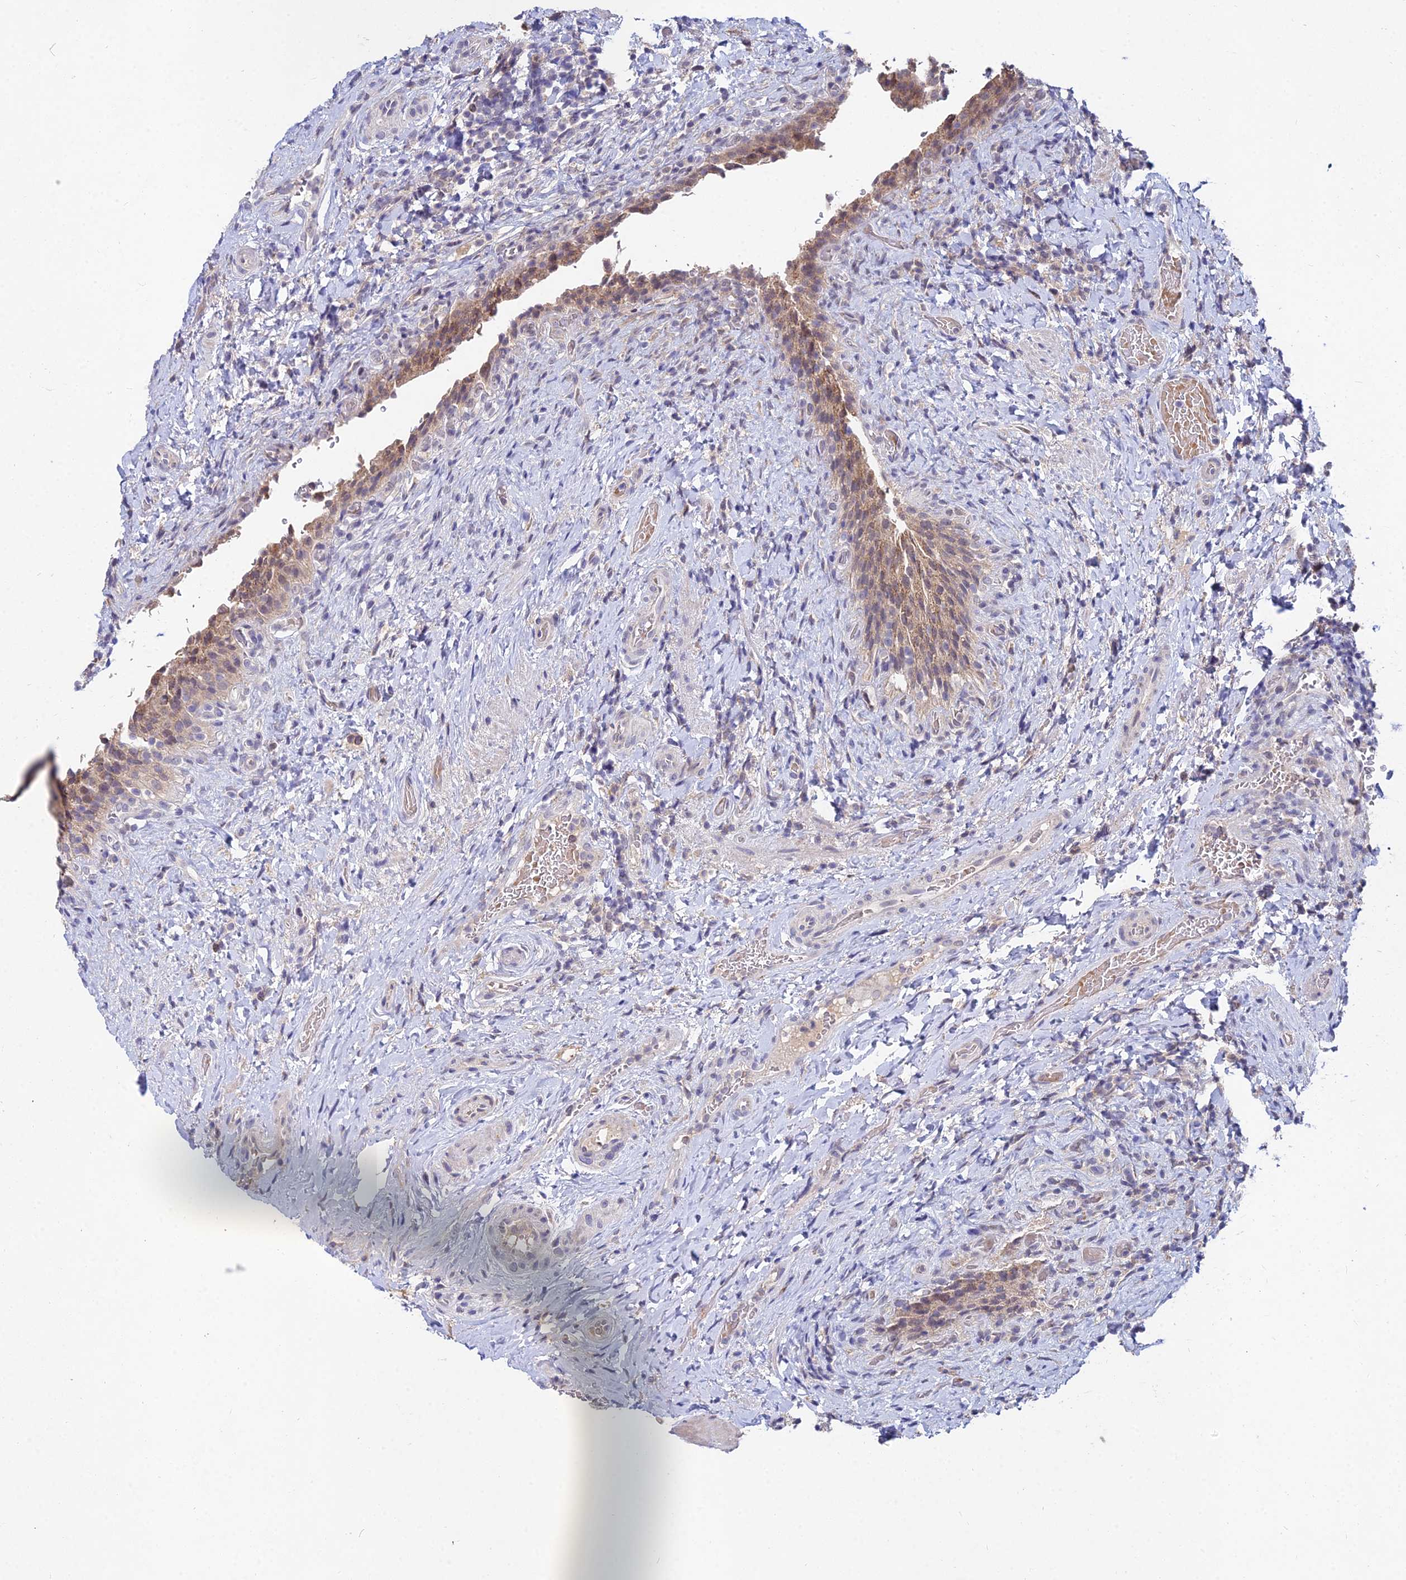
{"staining": {"intensity": "moderate", "quantity": ">75%", "location": "cytoplasmic/membranous,nuclear"}, "tissue": "urinary bladder", "cell_type": "Urothelial cells", "image_type": "normal", "snomed": [{"axis": "morphology", "description": "Normal tissue, NOS"}, {"axis": "morphology", "description": "Inflammation, NOS"}, {"axis": "topography", "description": "Urinary bladder"}], "caption": "Protein expression analysis of unremarkable human urinary bladder reveals moderate cytoplasmic/membranous,nuclear staining in about >75% of urothelial cells. The protein is shown in brown color, while the nuclei are stained blue.", "gene": "WDR43", "patient": {"sex": "male", "age": 64}}